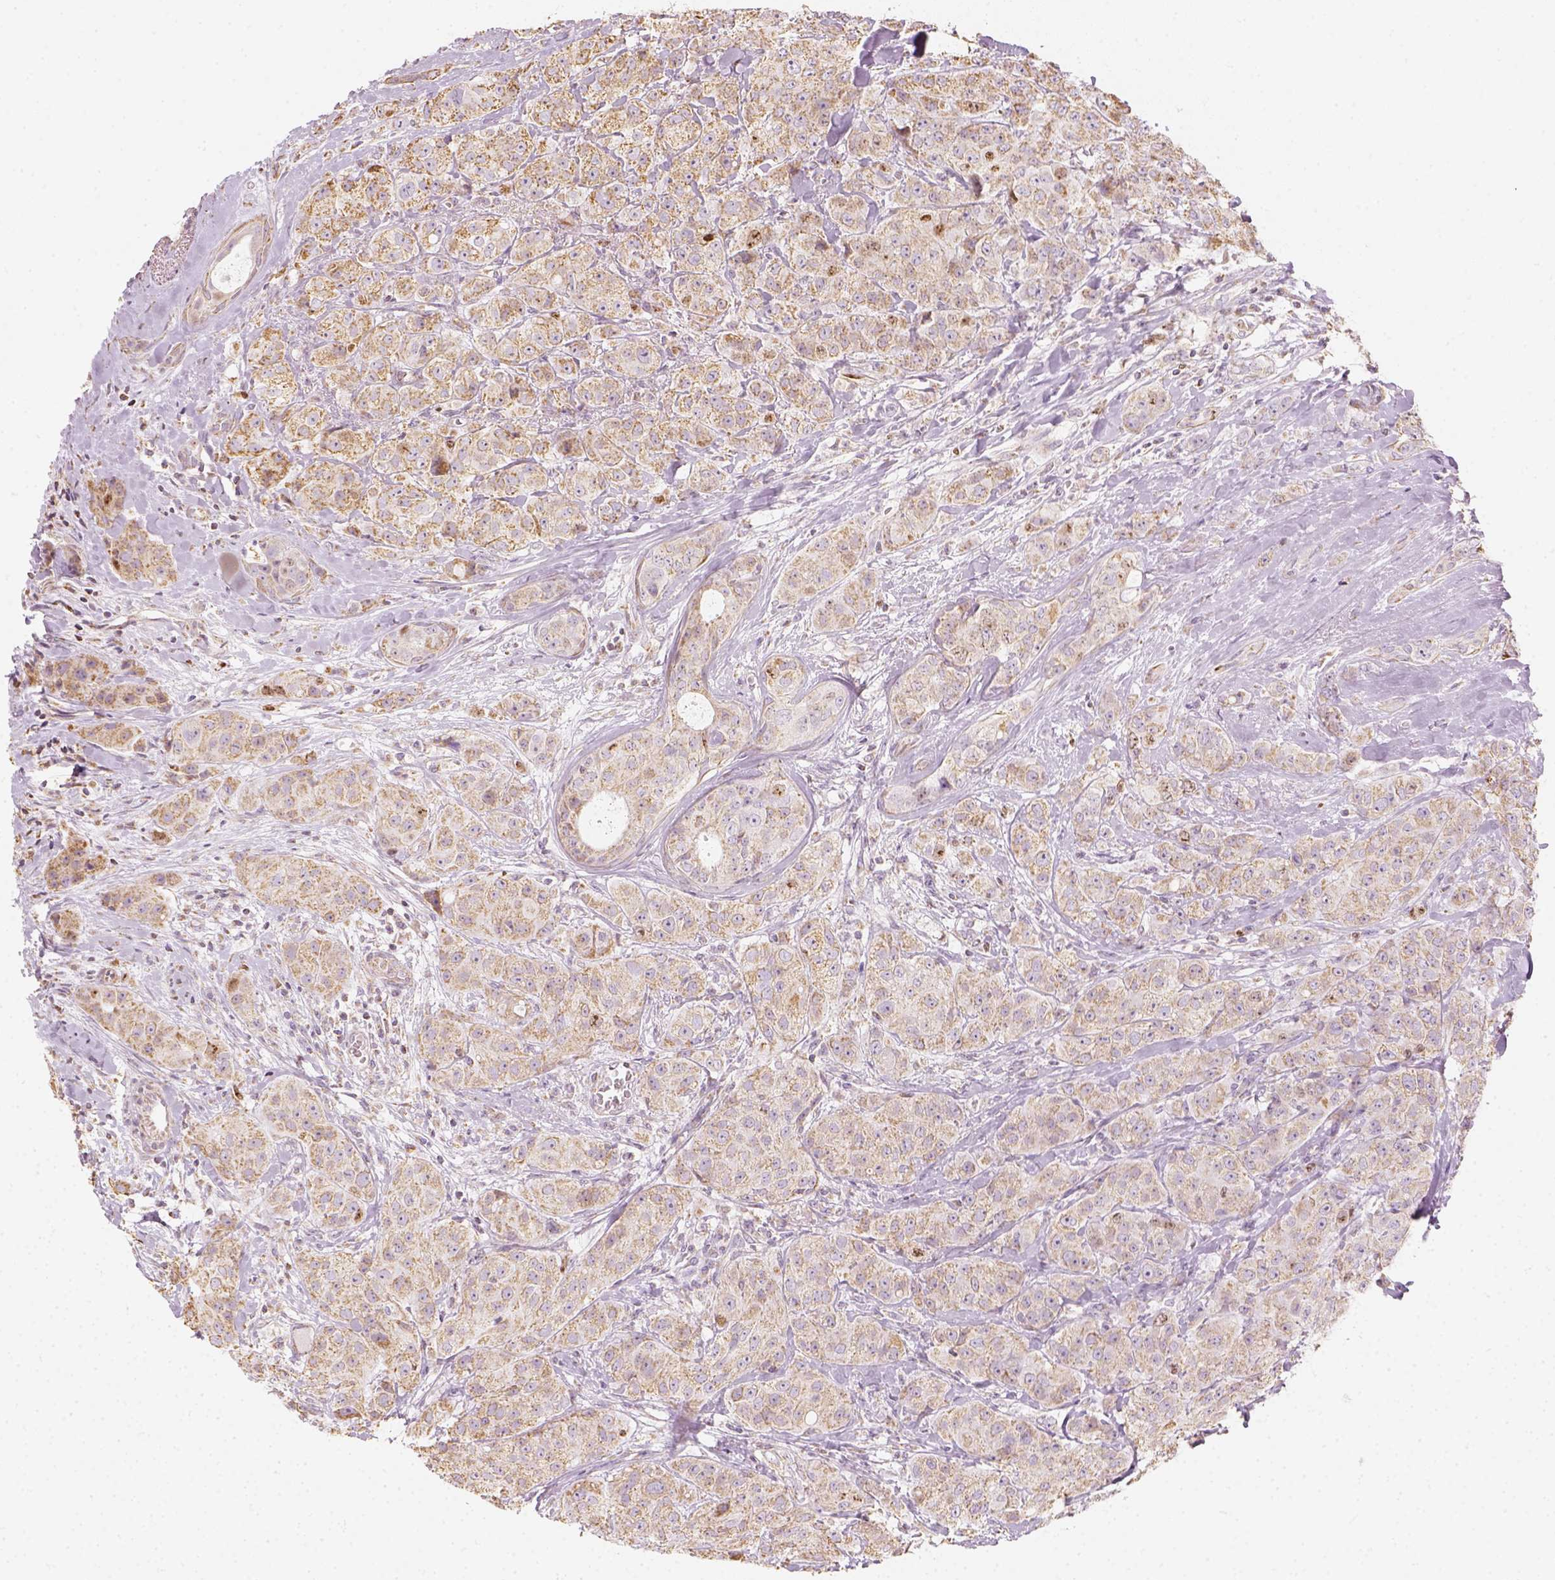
{"staining": {"intensity": "moderate", "quantity": ">75%", "location": "cytoplasmic/membranous"}, "tissue": "breast cancer", "cell_type": "Tumor cells", "image_type": "cancer", "snomed": [{"axis": "morphology", "description": "Duct carcinoma"}, {"axis": "topography", "description": "Breast"}], "caption": "Breast invasive ductal carcinoma was stained to show a protein in brown. There is medium levels of moderate cytoplasmic/membranous staining in about >75% of tumor cells. The staining is performed using DAB brown chromogen to label protein expression. The nuclei are counter-stained blue using hematoxylin.", "gene": "LCA5", "patient": {"sex": "female", "age": 43}}